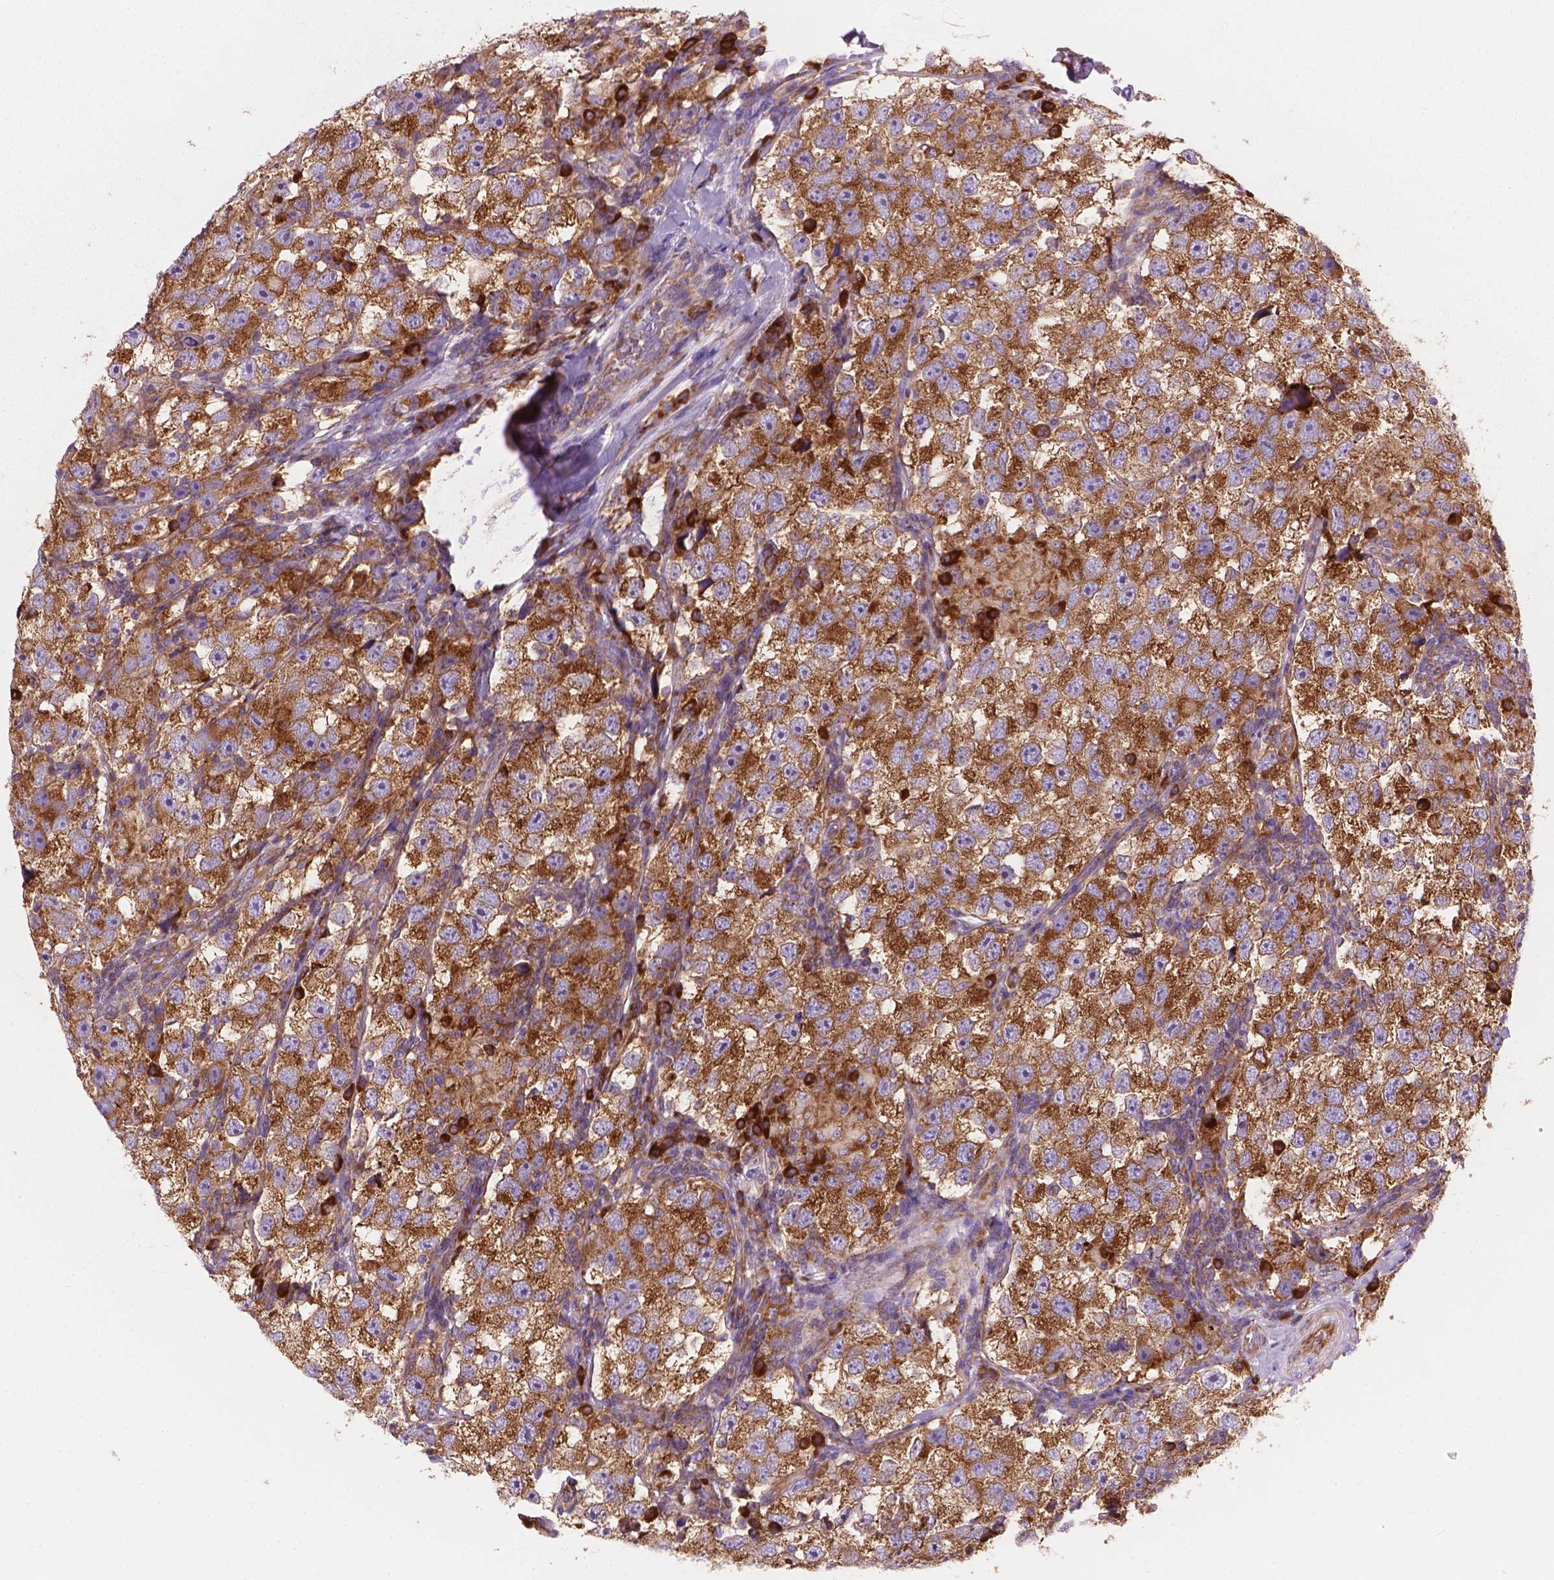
{"staining": {"intensity": "moderate", "quantity": ">75%", "location": "cytoplasmic/membranous"}, "tissue": "testis cancer", "cell_type": "Tumor cells", "image_type": "cancer", "snomed": [{"axis": "morphology", "description": "Seminoma, NOS"}, {"axis": "topography", "description": "Testis"}], "caption": "A photomicrograph showing moderate cytoplasmic/membranous expression in approximately >75% of tumor cells in seminoma (testis), as visualized by brown immunohistochemical staining.", "gene": "RPL37A", "patient": {"sex": "male", "age": 26}}